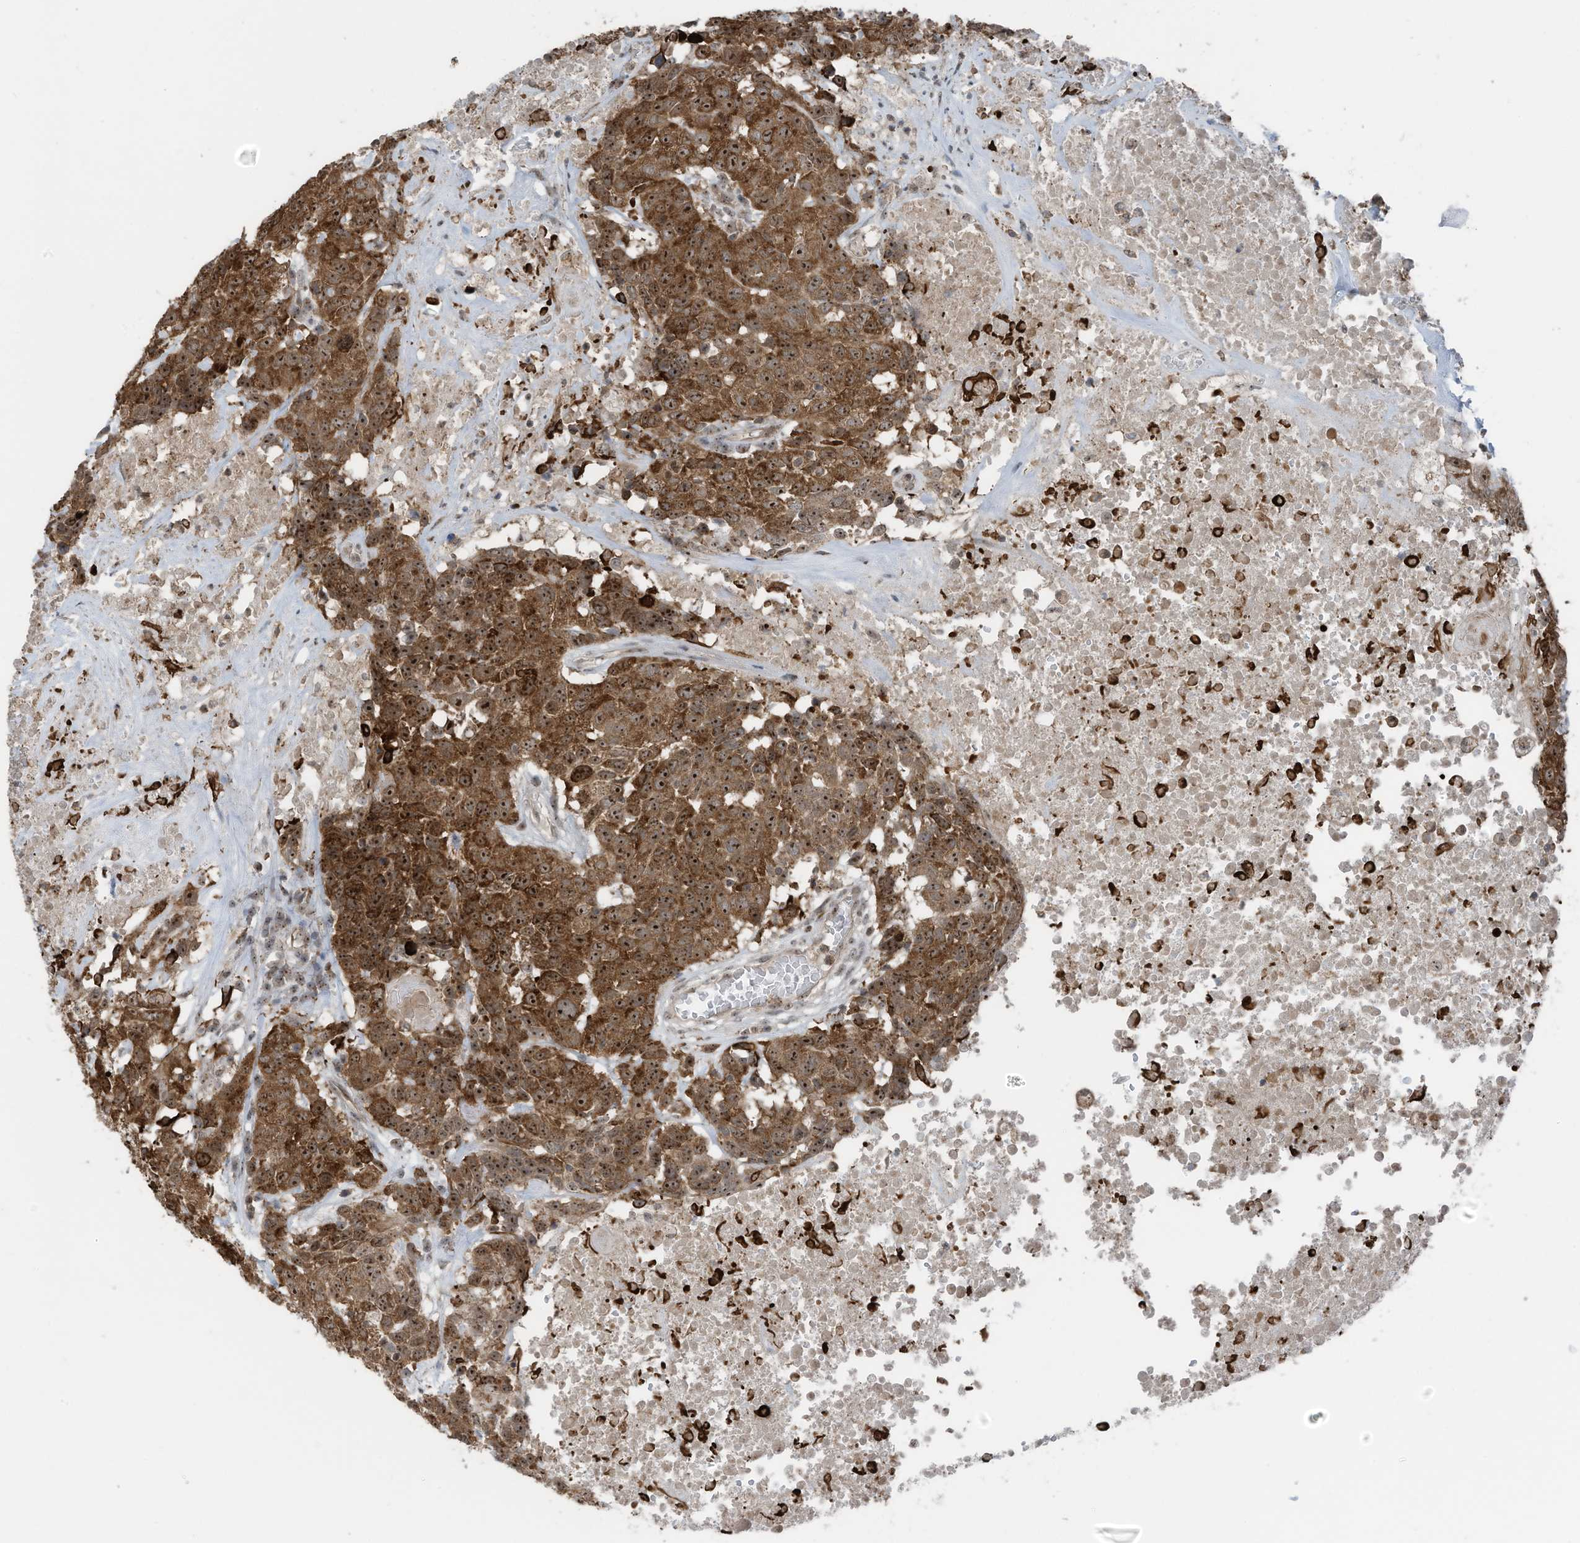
{"staining": {"intensity": "moderate", "quantity": ">75%", "location": "cytoplasmic/membranous,nuclear"}, "tissue": "head and neck cancer", "cell_type": "Tumor cells", "image_type": "cancer", "snomed": [{"axis": "morphology", "description": "Squamous cell carcinoma, NOS"}, {"axis": "topography", "description": "Head-Neck"}], "caption": "This micrograph demonstrates head and neck squamous cell carcinoma stained with immunohistochemistry to label a protein in brown. The cytoplasmic/membranous and nuclear of tumor cells show moderate positivity for the protein. Nuclei are counter-stained blue.", "gene": "UTP3", "patient": {"sex": "male", "age": 66}}